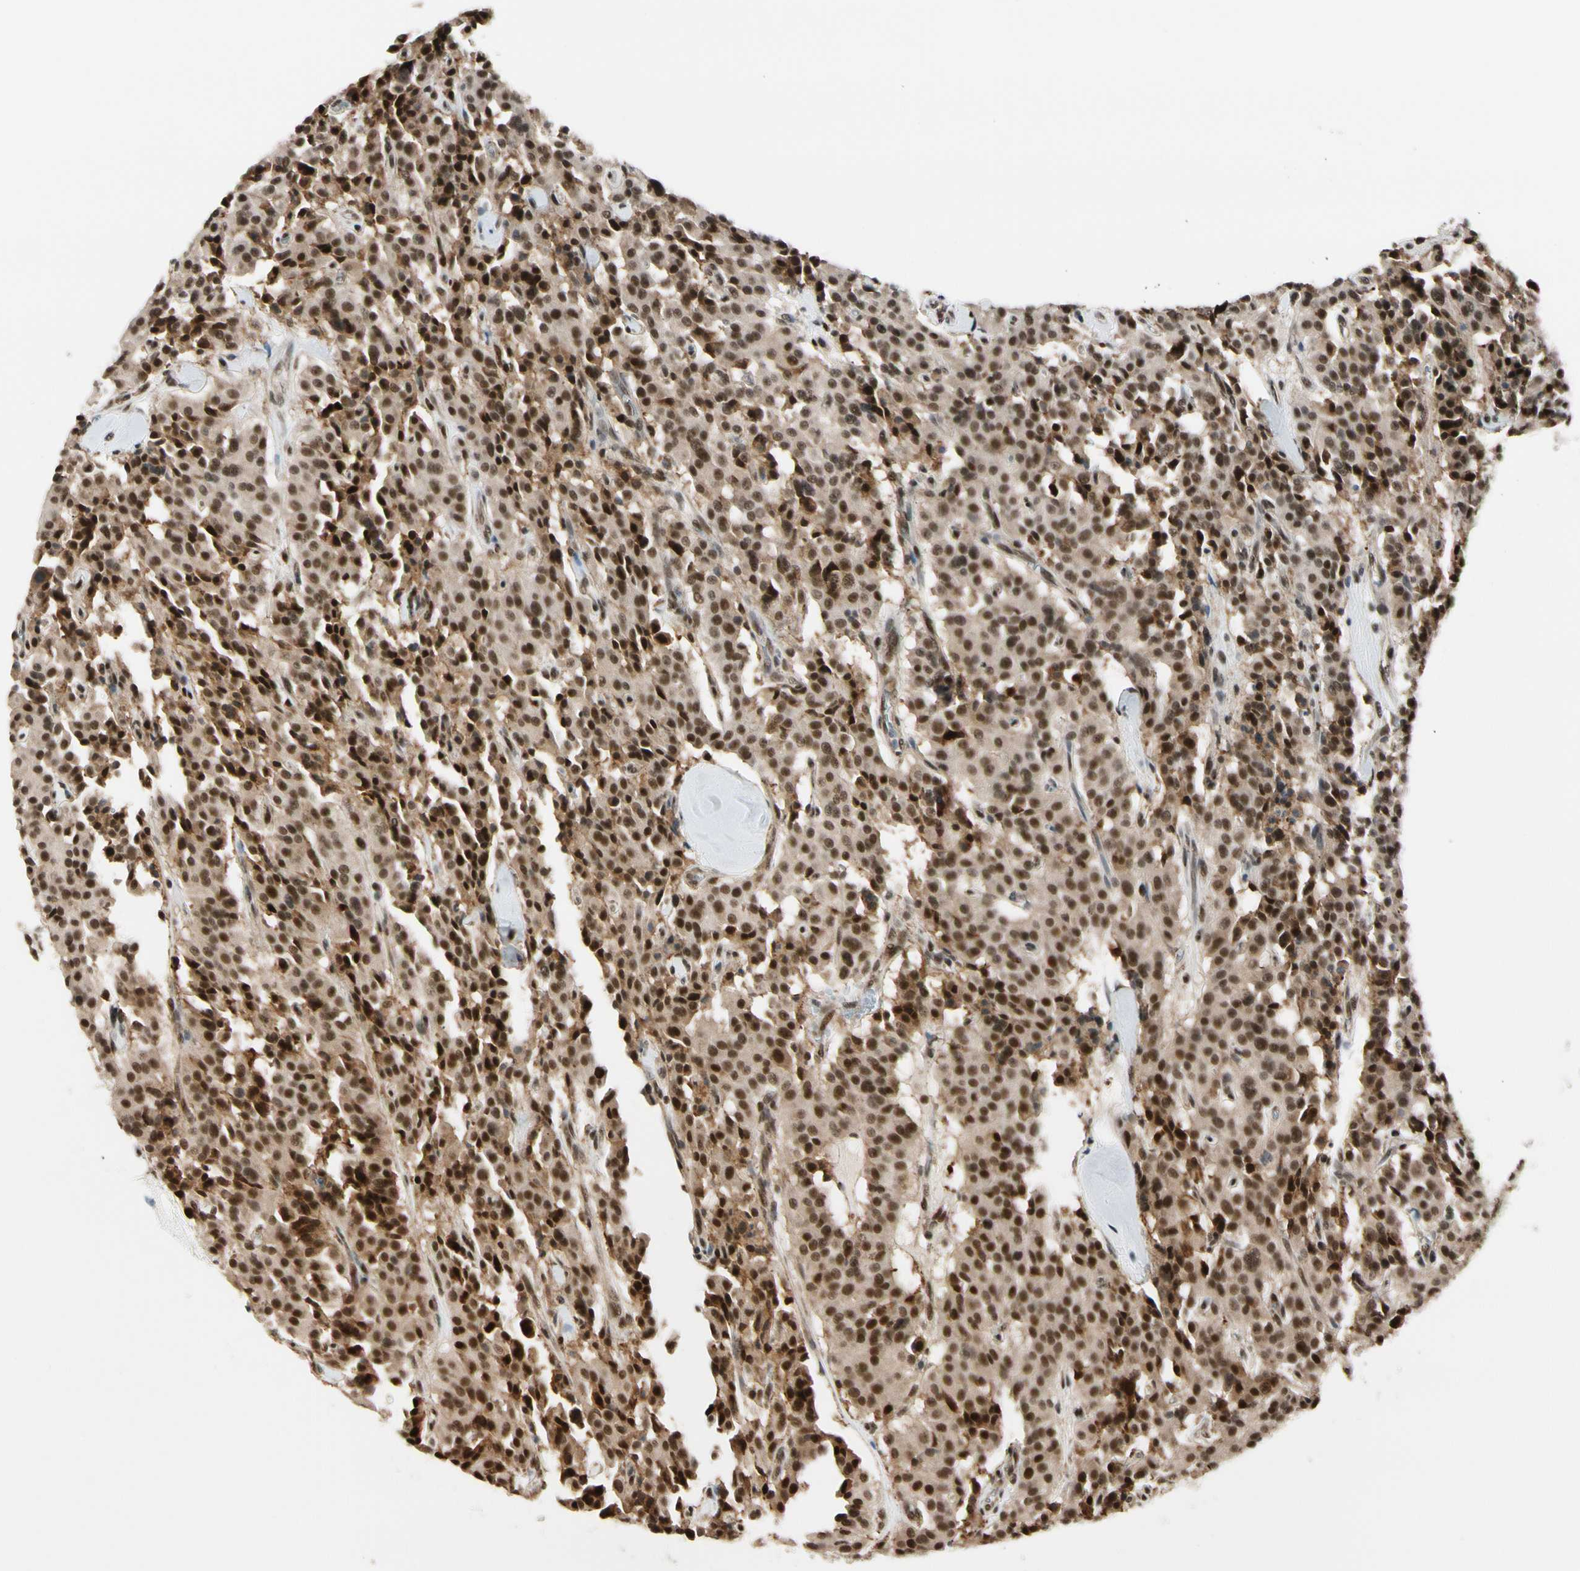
{"staining": {"intensity": "strong", "quantity": ">75%", "location": "cytoplasmic/membranous,nuclear"}, "tissue": "carcinoid", "cell_type": "Tumor cells", "image_type": "cancer", "snomed": [{"axis": "morphology", "description": "Carcinoid, malignant, NOS"}, {"axis": "topography", "description": "Lung"}], "caption": "Immunohistochemistry (IHC) of carcinoid (malignant) displays high levels of strong cytoplasmic/membranous and nuclear expression in approximately >75% of tumor cells.", "gene": "DAXX", "patient": {"sex": "male", "age": 30}}